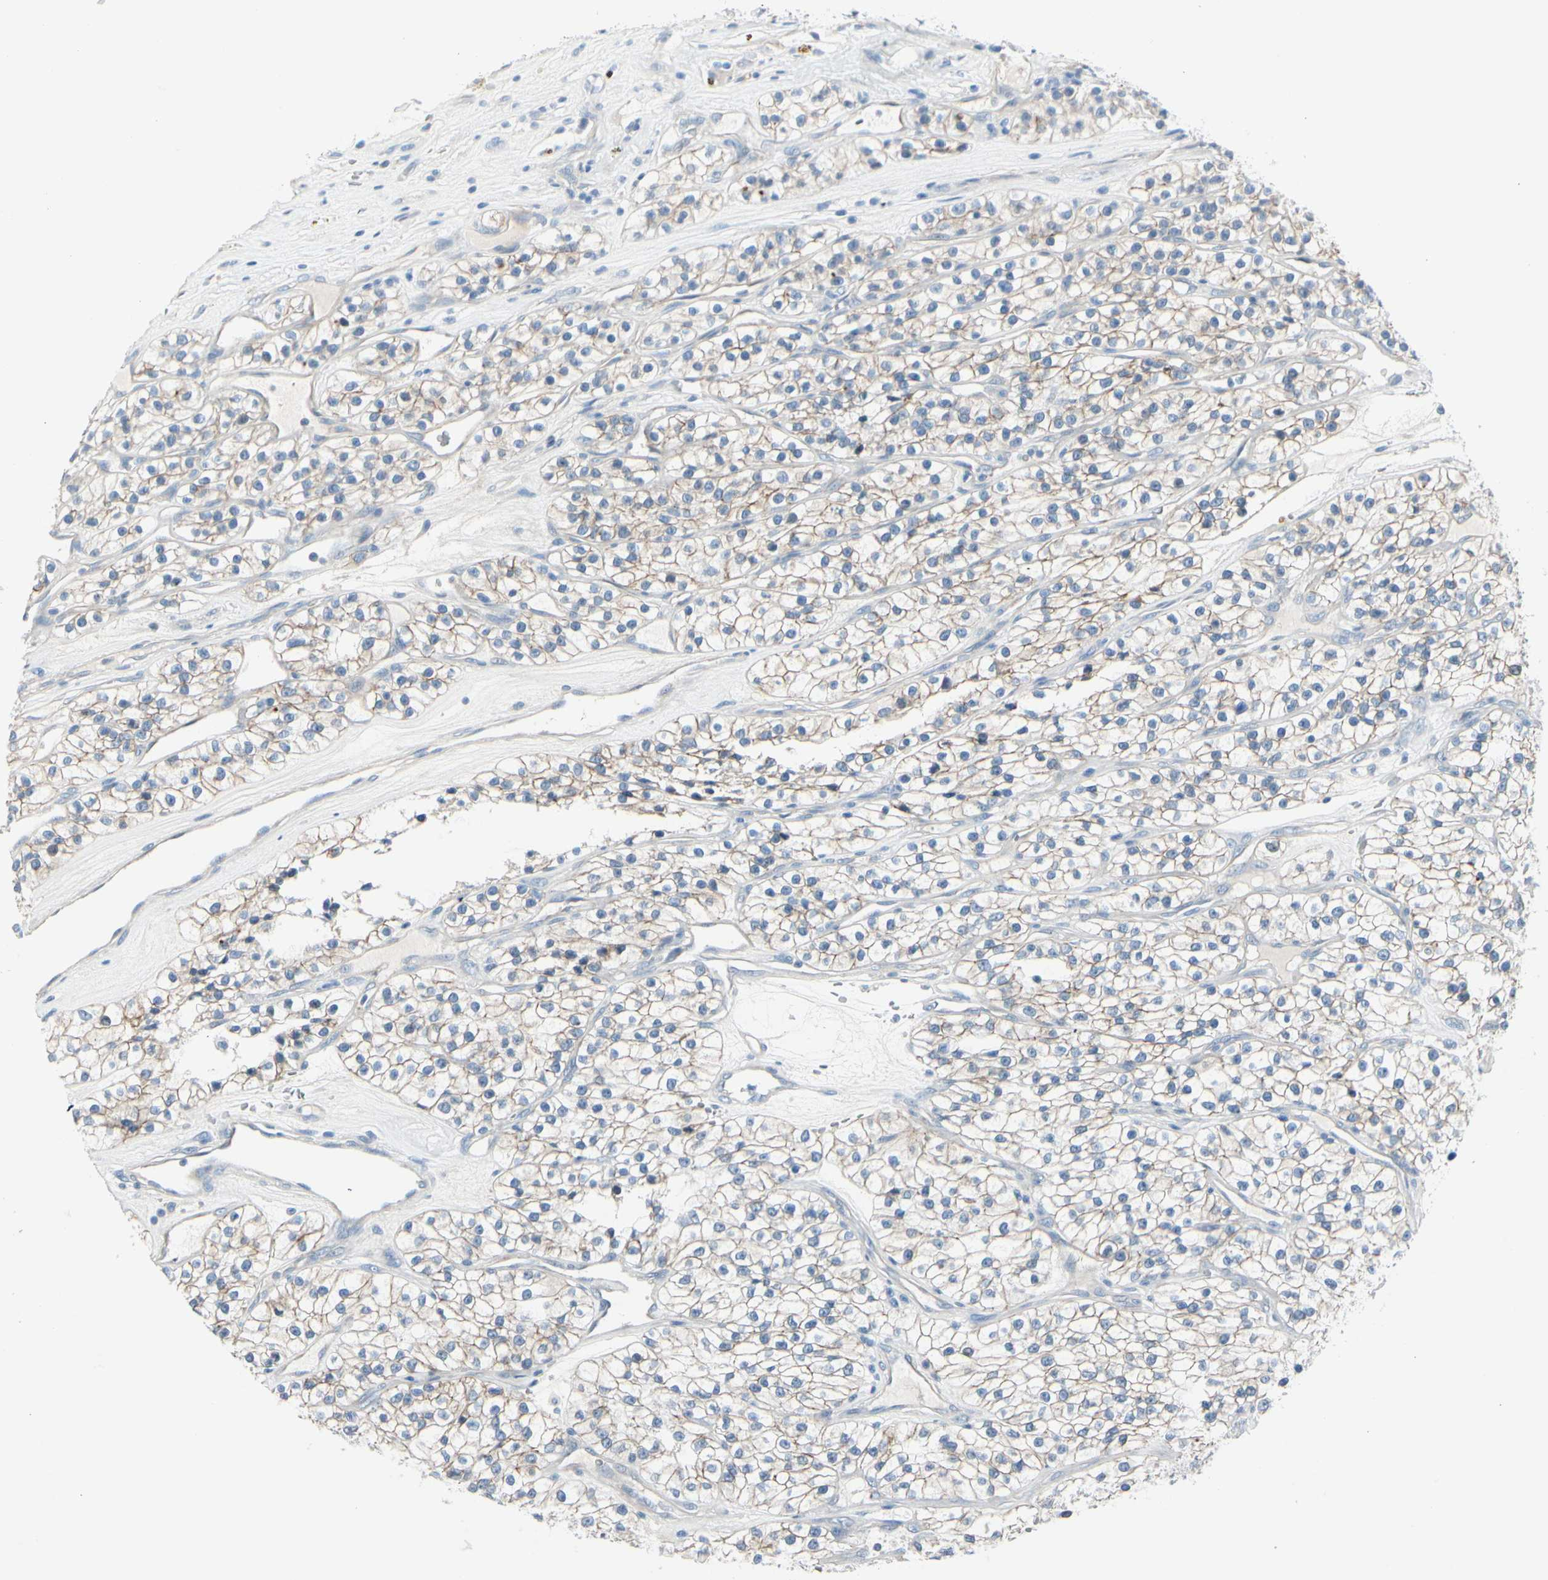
{"staining": {"intensity": "moderate", "quantity": ">75%", "location": "cytoplasmic/membranous"}, "tissue": "renal cancer", "cell_type": "Tumor cells", "image_type": "cancer", "snomed": [{"axis": "morphology", "description": "Adenocarcinoma, NOS"}, {"axis": "topography", "description": "Kidney"}], "caption": "Moderate cytoplasmic/membranous protein staining is identified in approximately >75% of tumor cells in renal cancer (adenocarcinoma). (DAB IHC, brown staining for protein, blue staining for nuclei).", "gene": "CDHR5", "patient": {"sex": "female", "age": 57}}